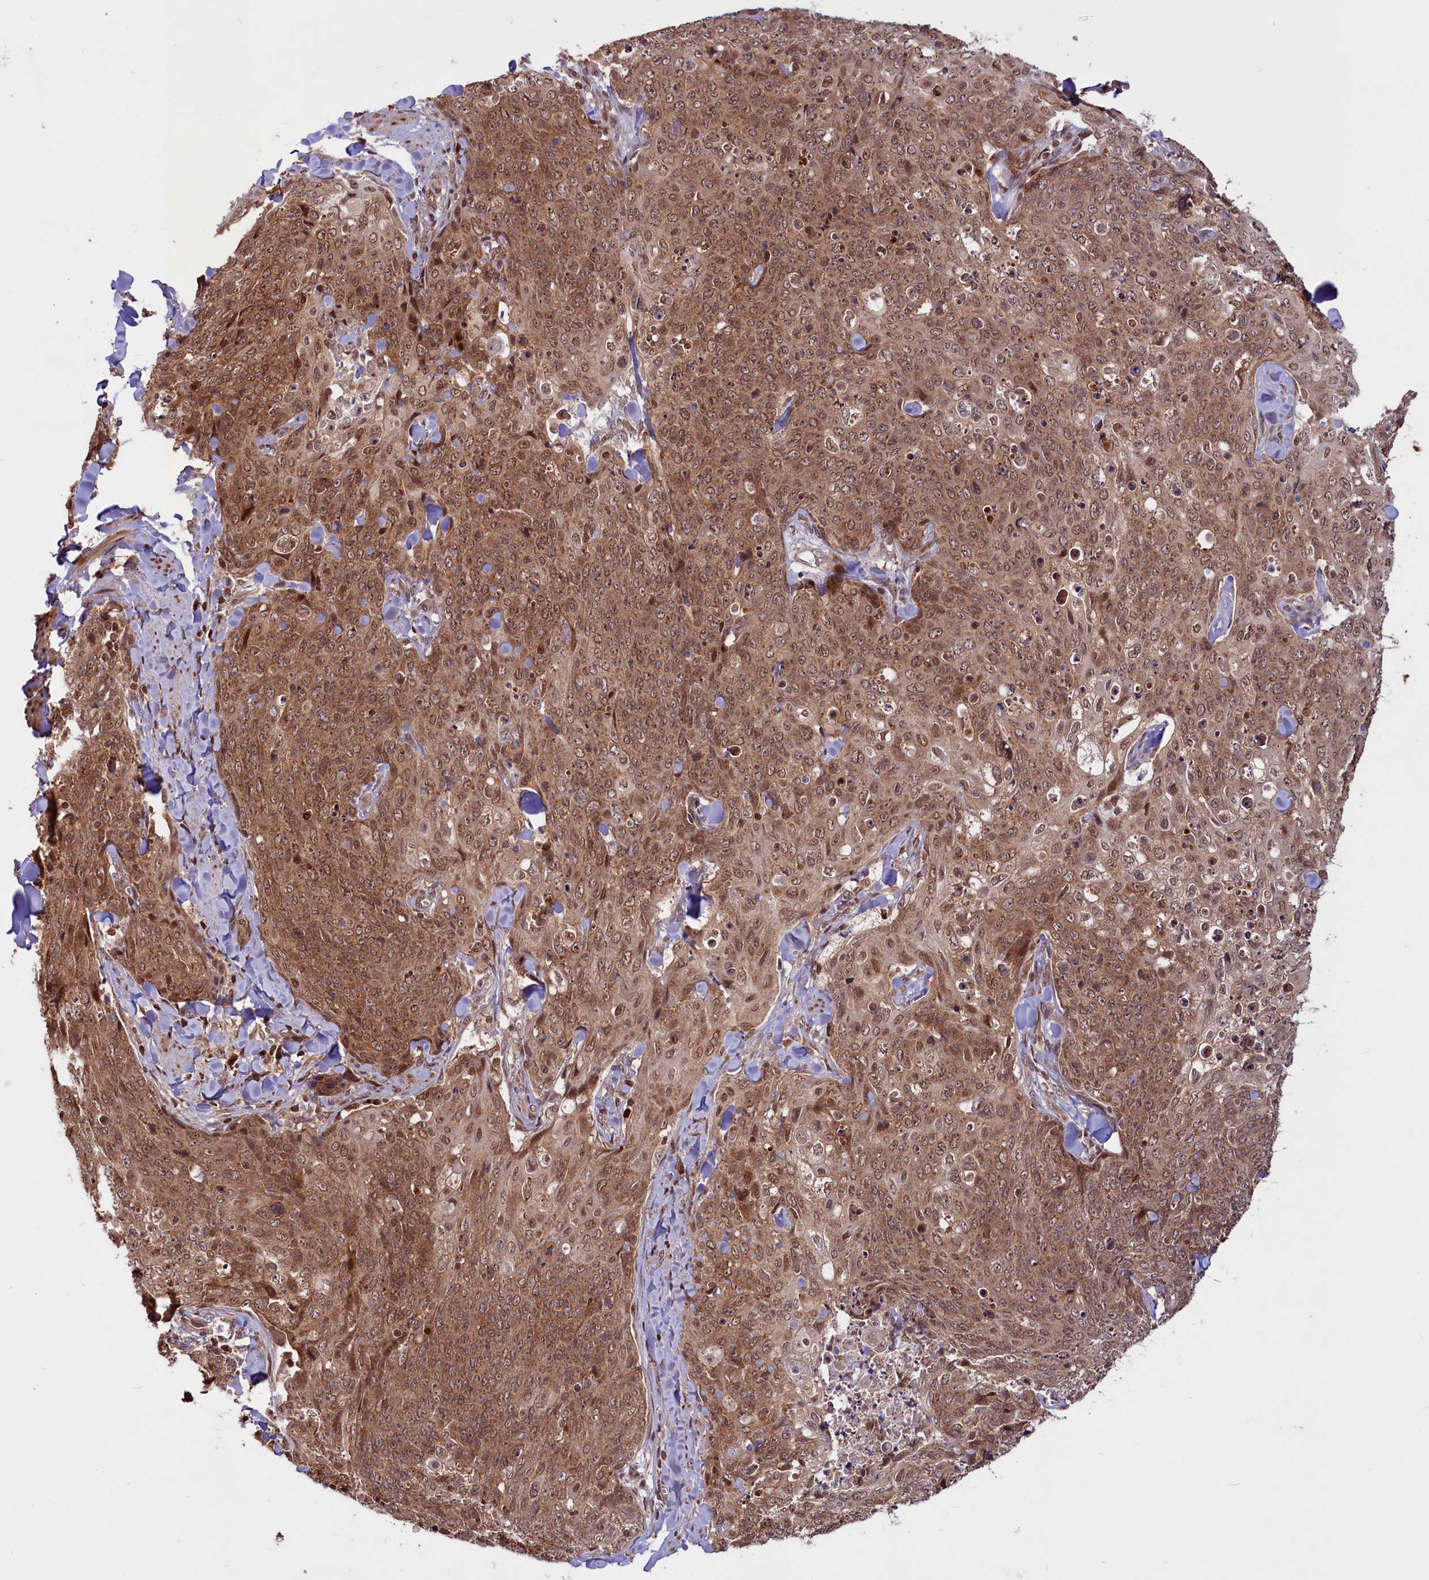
{"staining": {"intensity": "moderate", "quantity": ">75%", "location": "cytoplasmic/membranous,nuclear"}, "tissue": "skin cancer", "cell_type": "Tumor cells", "image_type": "cancer", "snomed": [{"axis": "morphology", "description": "Squamous cell carcinoma, NOS"}, {"axis": "topography", "description": "Skin"}, {"axis": "topography", "description": "Vulva"}], "caption": "Immunohistochemical staining of human skin cancer (squamous cell carcinoma) reveals medium levels of moderate cytoplasmic/membranous and nuclear protein expression in approximately >75% of tumor cells.", "gene": "PHC3", "patient": {"sex": "female", "age": 85}}